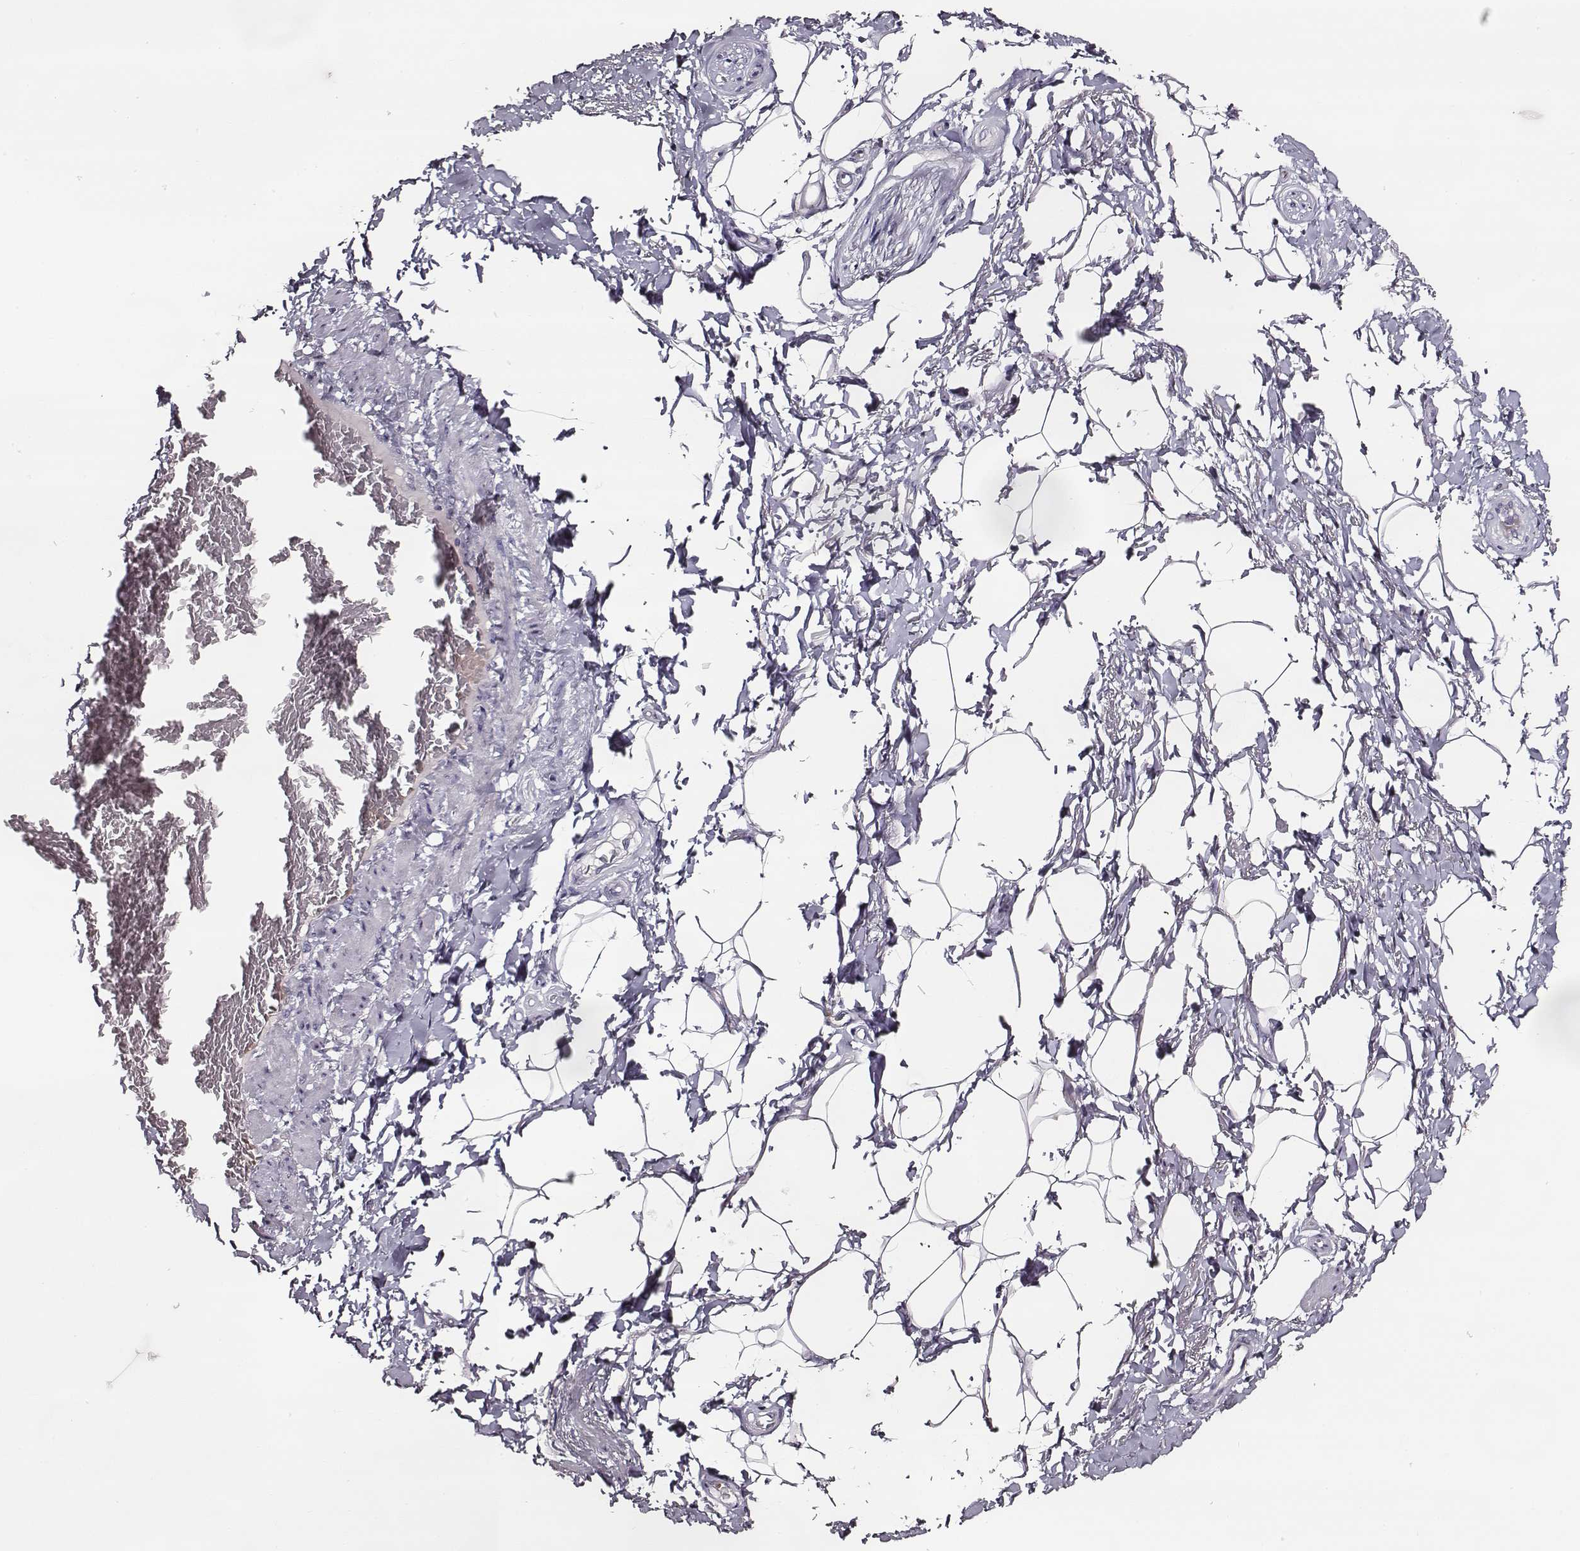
{"staining": {"intensity": "negative", "quantity": "none", "location": "none"}, "tissue": "adipose tissue", "cell_type": "Adipocytes", "image_type": "normal", "snomed": [{"axis": "morphology", "description": "Normal tissue, NOS"}, {"axis": "topography", "description": "Peripheral nerve tissue"}], "caption": "The micrograph reveals no staining of adipocytes in normal adipose tissue.", "gene": "AADAT", "patient": {"sex": "male", "age": 51}}